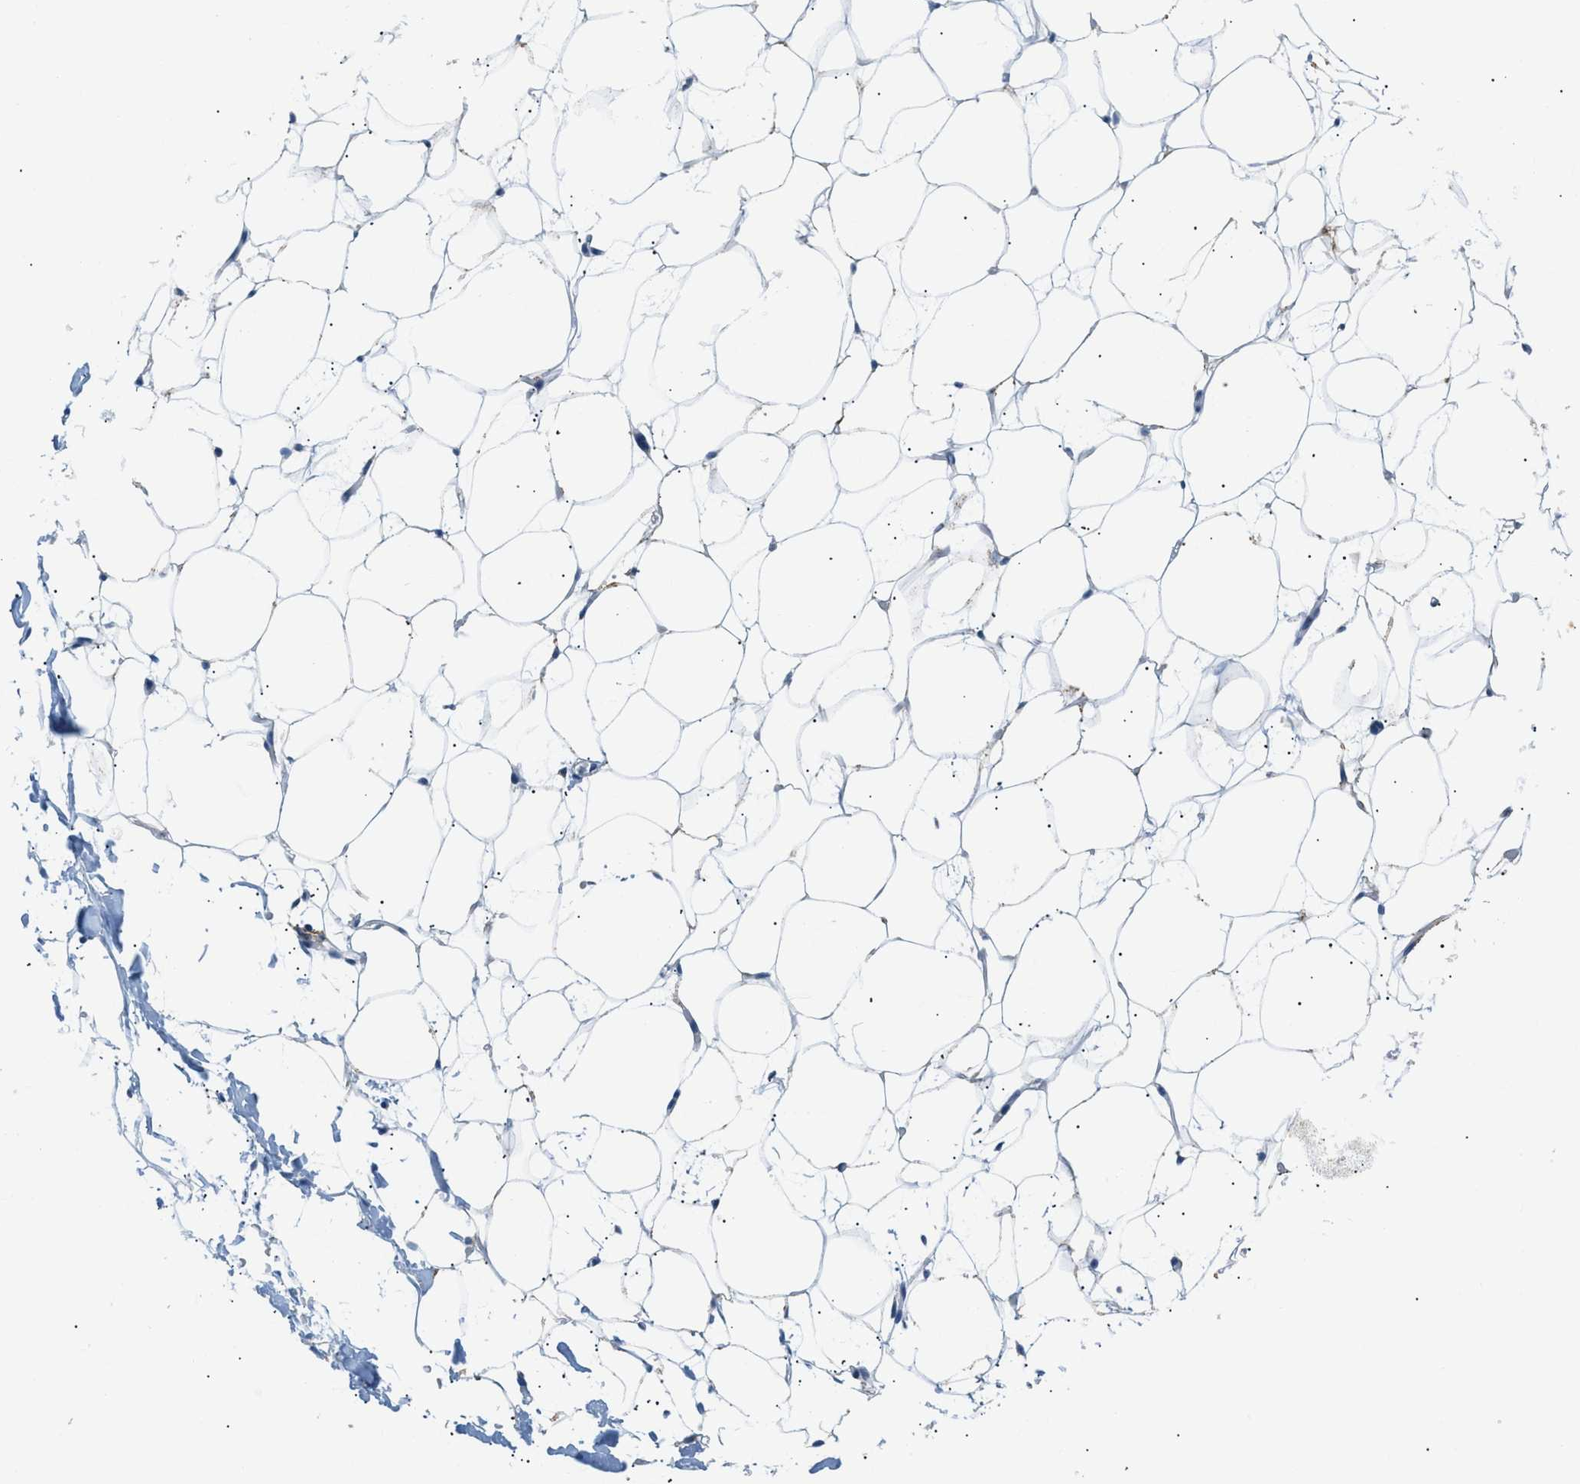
{"staining": {"intensity": "weak", "quantity": "<25%", "location": "cytoplasmic/membranous"}, "tissue": "adipose tissue", "cell_type": "Adipocytes", "image_type": "normal", "snomed": [{"axis": "morphology", "description": "Normal tissue, NOS"}, {"axis": "topography", "description": "Breast"}, {"axis": "topography", "description": "Soft tissue"}], "caption": "DAB immunohistochemical staining of normal human adipose tissue exhibits no significant staining in adipocytes. (DAB immunohistochemistry, high magnification).", "gene": "ILDR1", "patient": {"sex": "female", "age": 75}}